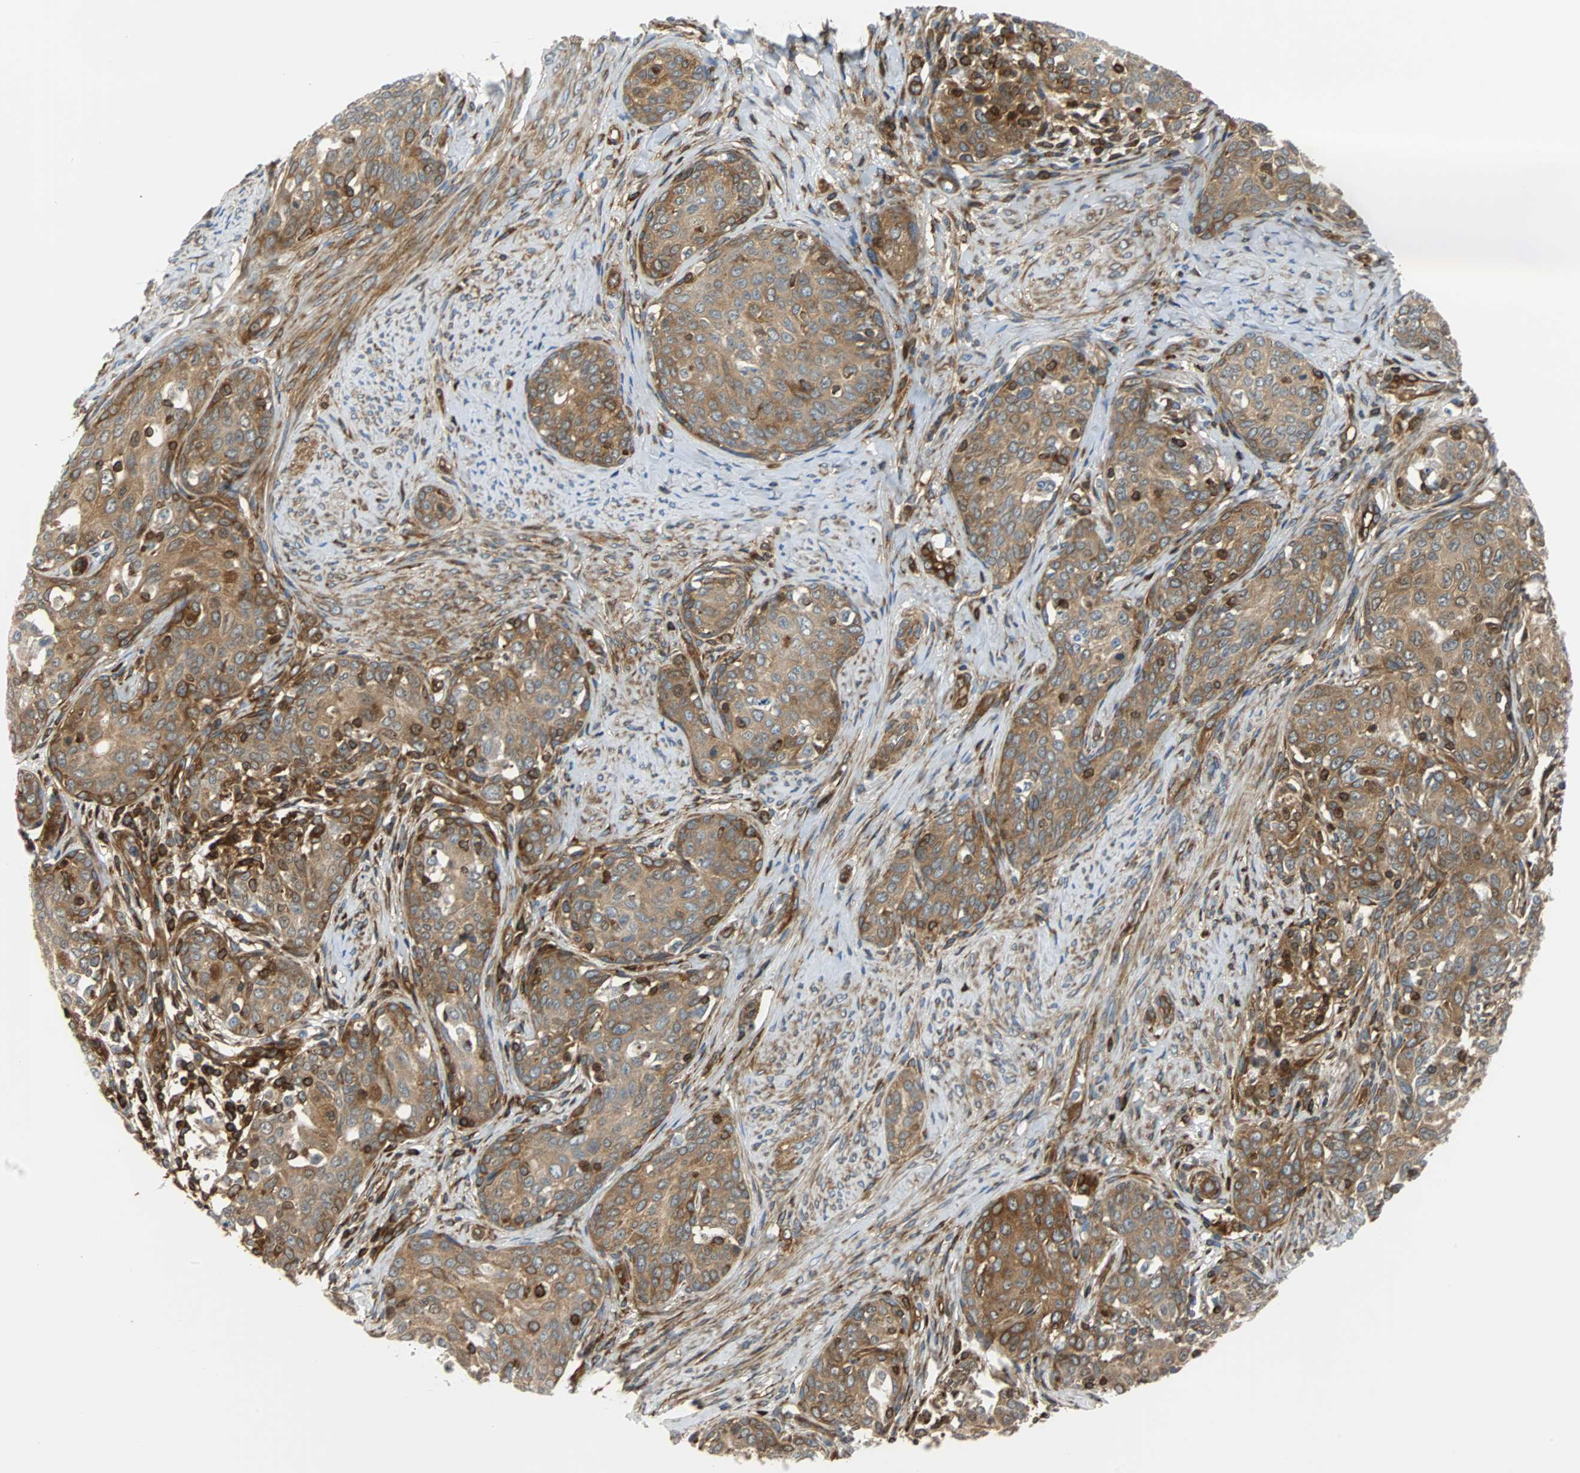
{"staining": {"intensity": "moderate", "quantity": ">75%", "location": "cytoplasmic/membranous"}, "tissue": "cervical cancer", "cell_type": "Tumor cells", "image_type": "cancer", "snomed": [{"axis": "morphology", "description": "Squamous cell carcinoma, NOS"}, {"axis": "morphology", "description": "Adenocarcinoma, NOS"}, {"axis": "topography", "description": "Cervix"}], "caption": "A photomicrograph showing moderate cytoplasmic/membranous expression in approximately >75% of tumor cells in cervical cancer, as visualized by brown immunohistochemical staining.", "gene": "RELA", "patient": {"sex": "female", "age": 52}}